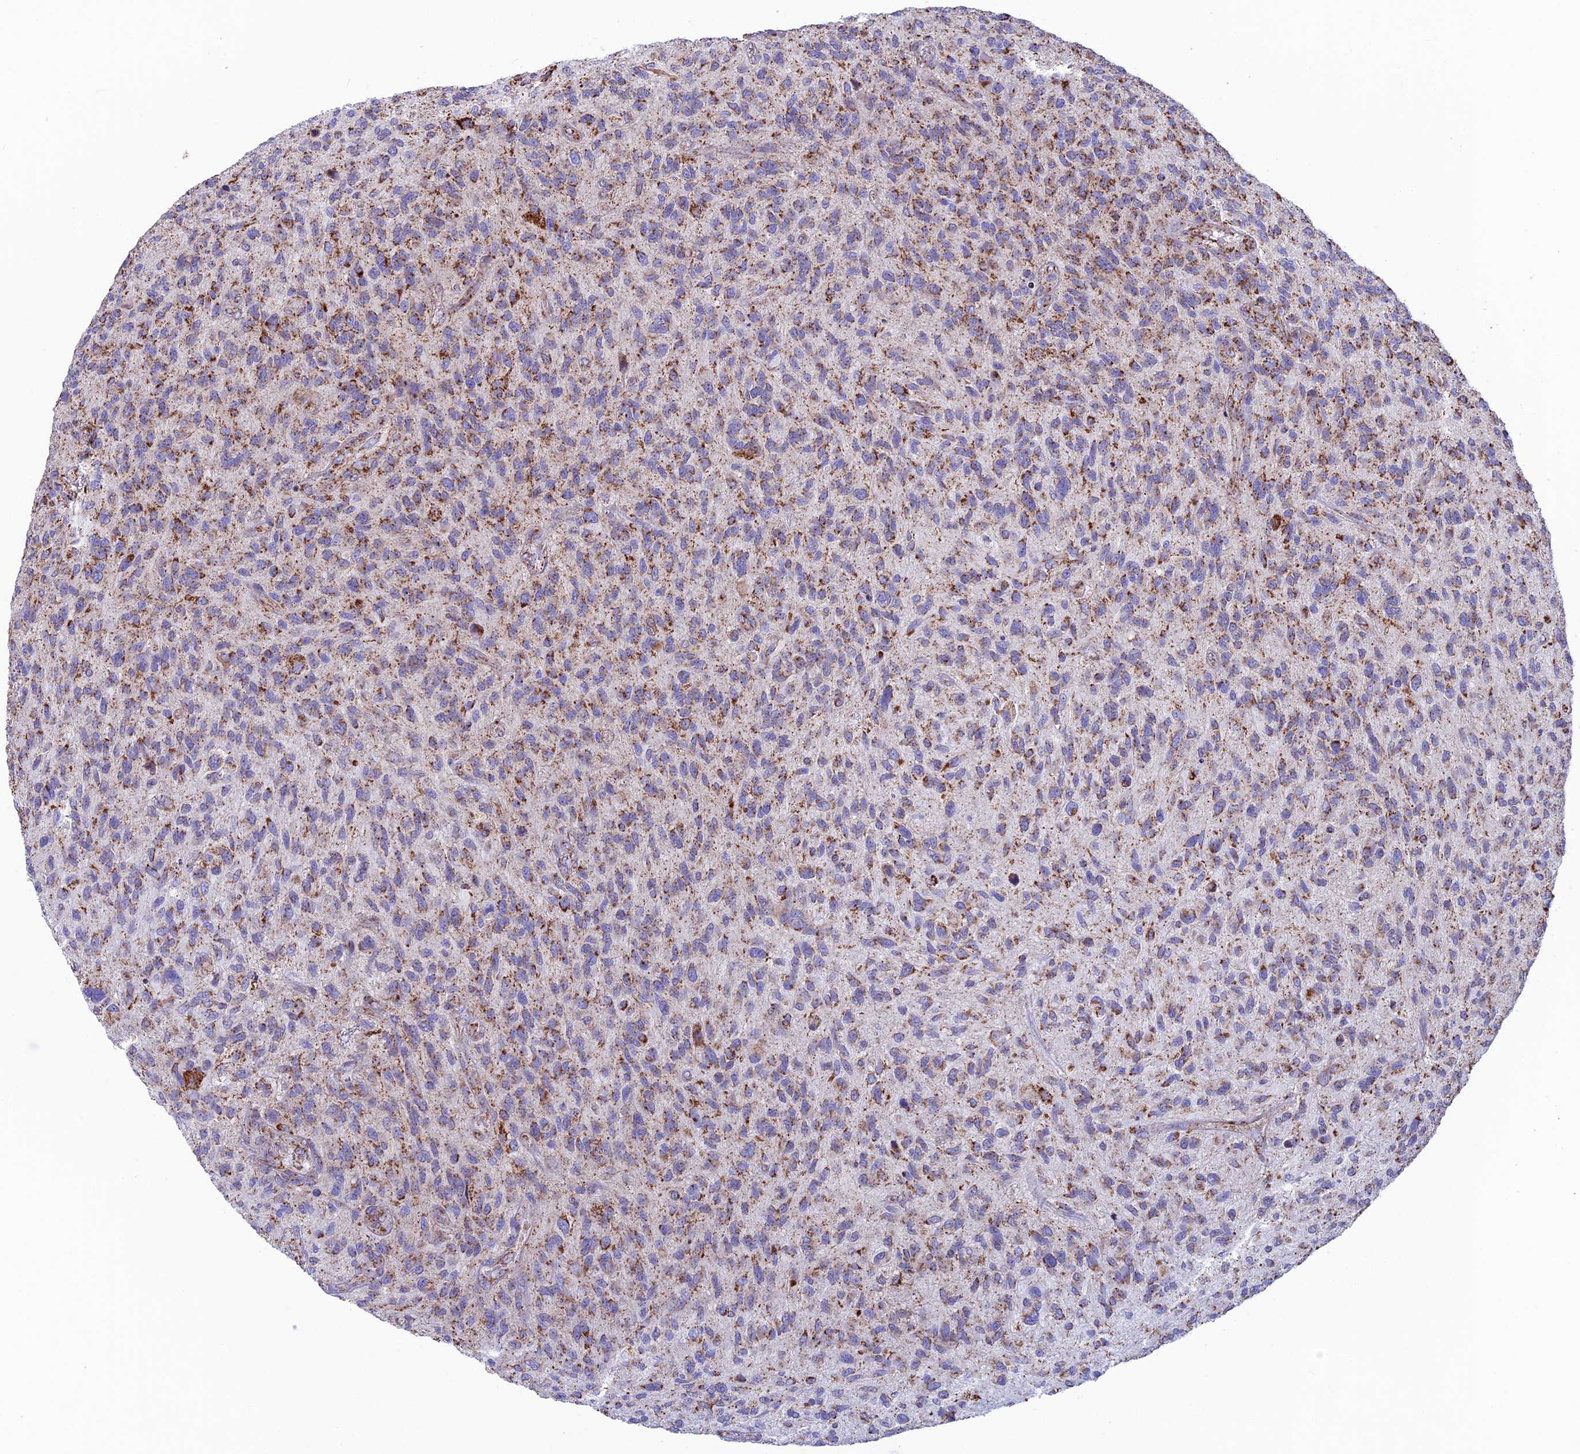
{"staining": {"intensity": "moderate", "quantity": "25%-75%", "location": "cytoplasmic/membranous"}, "tissue": "glioma", "cell_type": "Tumor cells", "image_type": "cancer", "snomed": [{"axis": "morphology", "description": "Glioma, malignant, High grade"}, {"axis": "topography", "description": "Brain"}], "caption": "This micrograph shows immunohistochemistry (IHC) staining of human high-grade glioma (malignant), with medium moderate cytoplasmic/membranous expression in approximately 25%-75% of tumor cells.", "gene": "CS", "patient": {"sex": "male", "age": 47}}